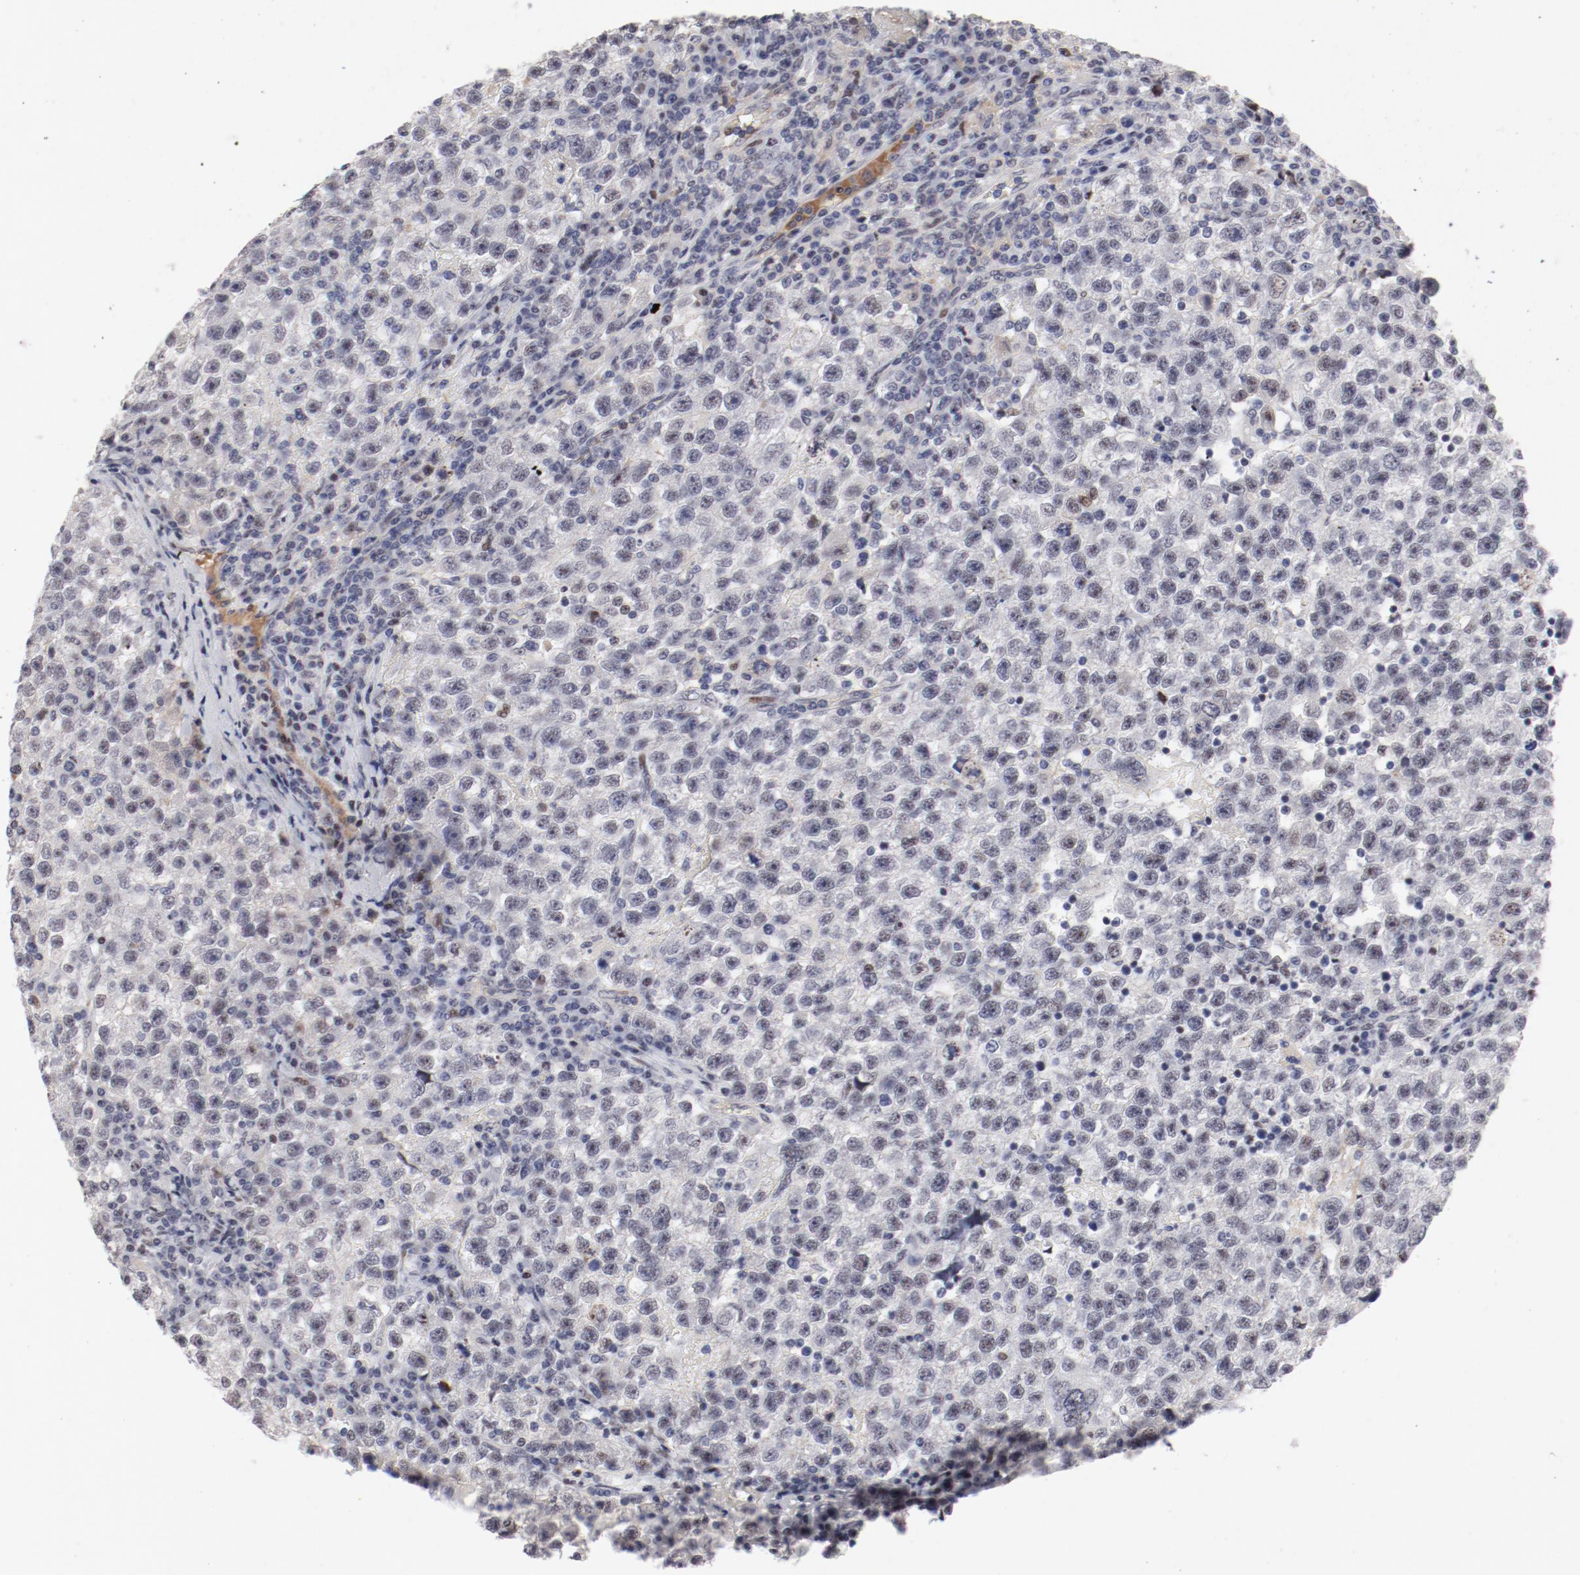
{"staining": {"intensity": "negative", "quantity": "none", "location": "none"}, "tissue": "testis cancer", "cell_type": "Tumor cells", "image_type": "cancer", "snomed": [{"axis": "morphology", "description": "Seminoma, NOS"}, {"axis": "topography", "description": "Testis"}], "caption": "There is no significant positivity in tumor cells of testis seminoma.", "gene": "FSCB", "patient": {"sex": "male", "age": 22}}